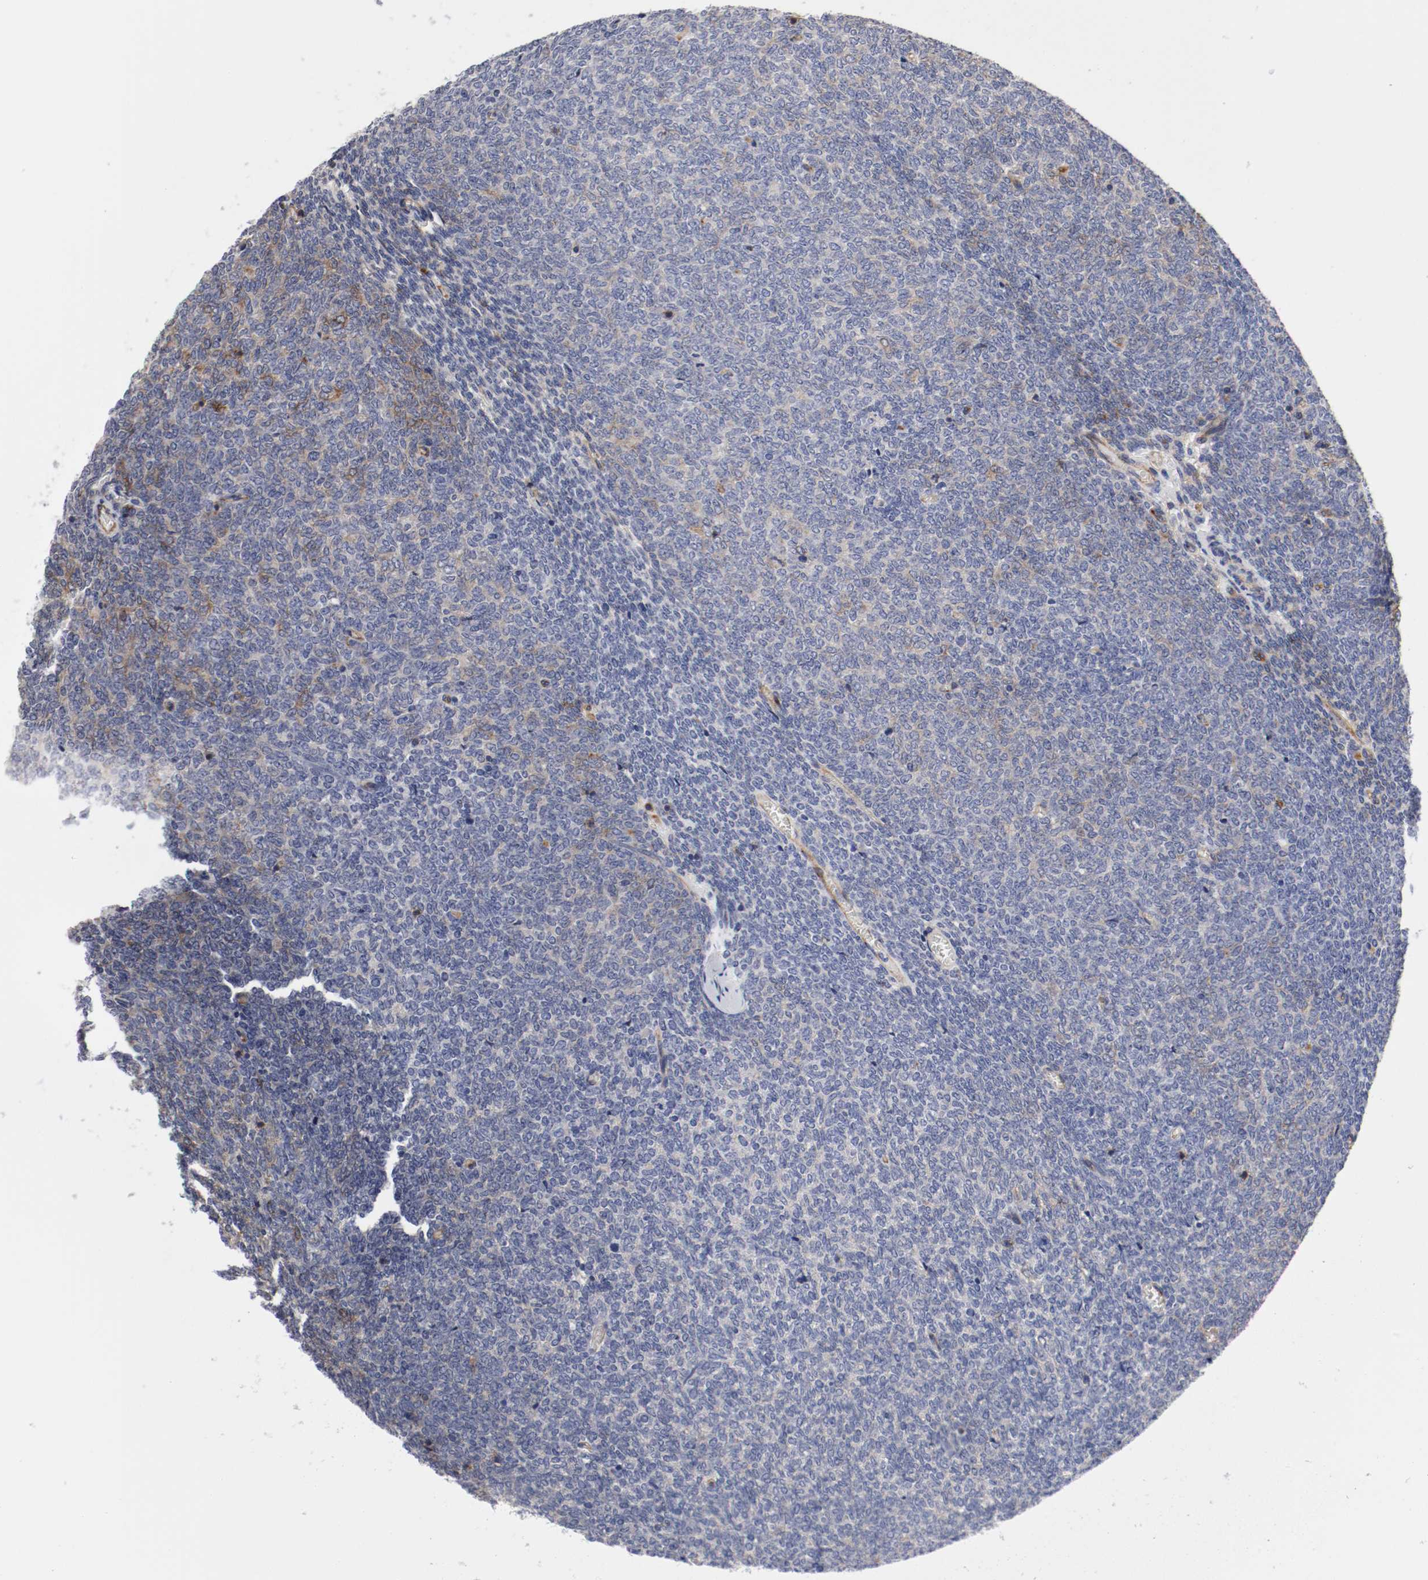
{"staining": {"intensity": "weak", "quantity": "<25%", "location": "cytoplasmic/membranous"}, "tissue": "renal cancer", "cell_type": "Tumor cells", "image_type": "cancer", "snomed": [{"axis": "morphology", "description": "Neoplasm, malignant, NOS"}, {"axis": "topography", "description": "Kidney"}], "caption": "An image of renal cancer stained for a protein displays no brown staining in tumor cells.", "gene": "IFITM1", "patient": {"sex": "male", "age": 28}}